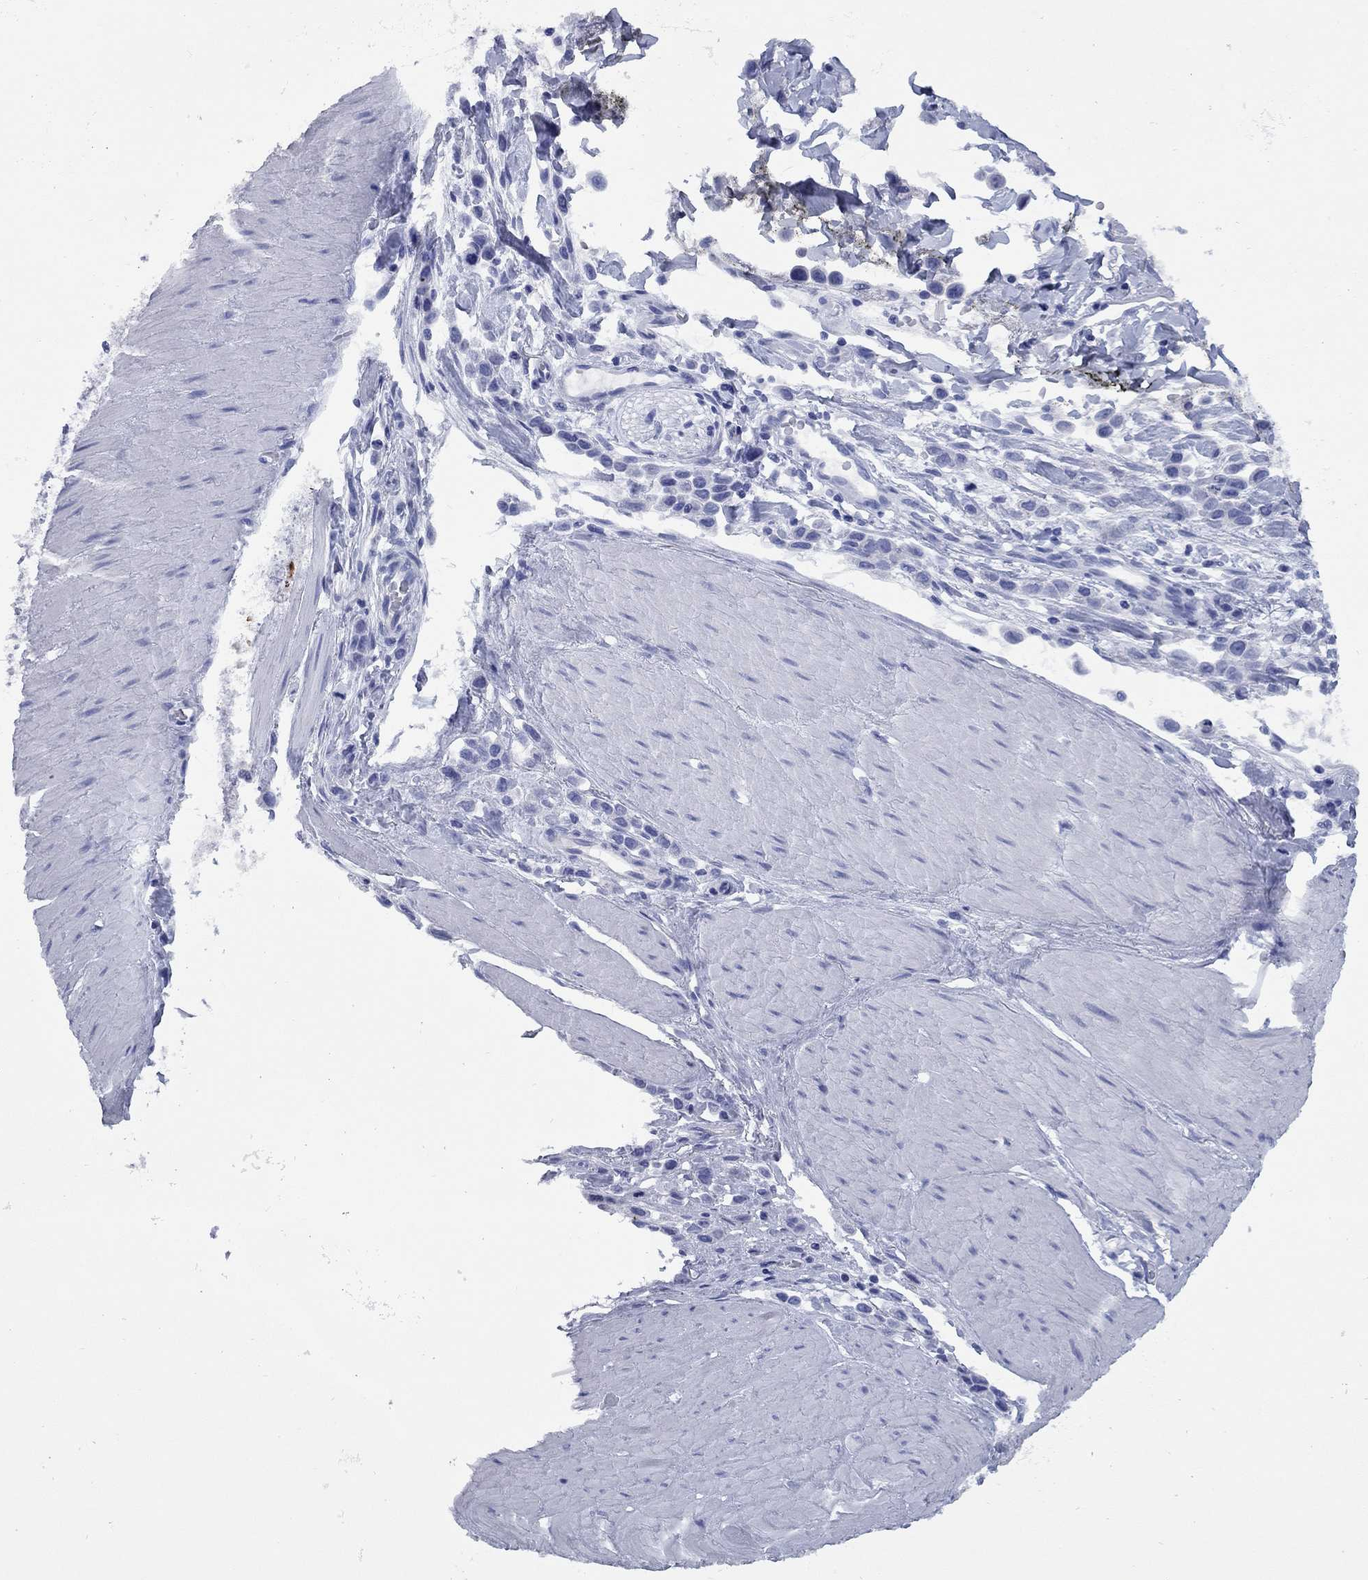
{"staining": {"intensity": "negative", "quantity": "none", "location": "none"}, "tissue": "stomach cancer", "cell_type": "Tumor cells", "image_type": "cancer", "snomed": [{"axis": "morphology", "description": "Adenocarcinoma, NOS"}, {"axis": "topography", "description": "Stomach"}], "caption": "Tumor cells show no significant protein expression in adenocarcinoma (stomach).", "gene": "CCNA1", "patient": {"sex": "male", "age": 47}}